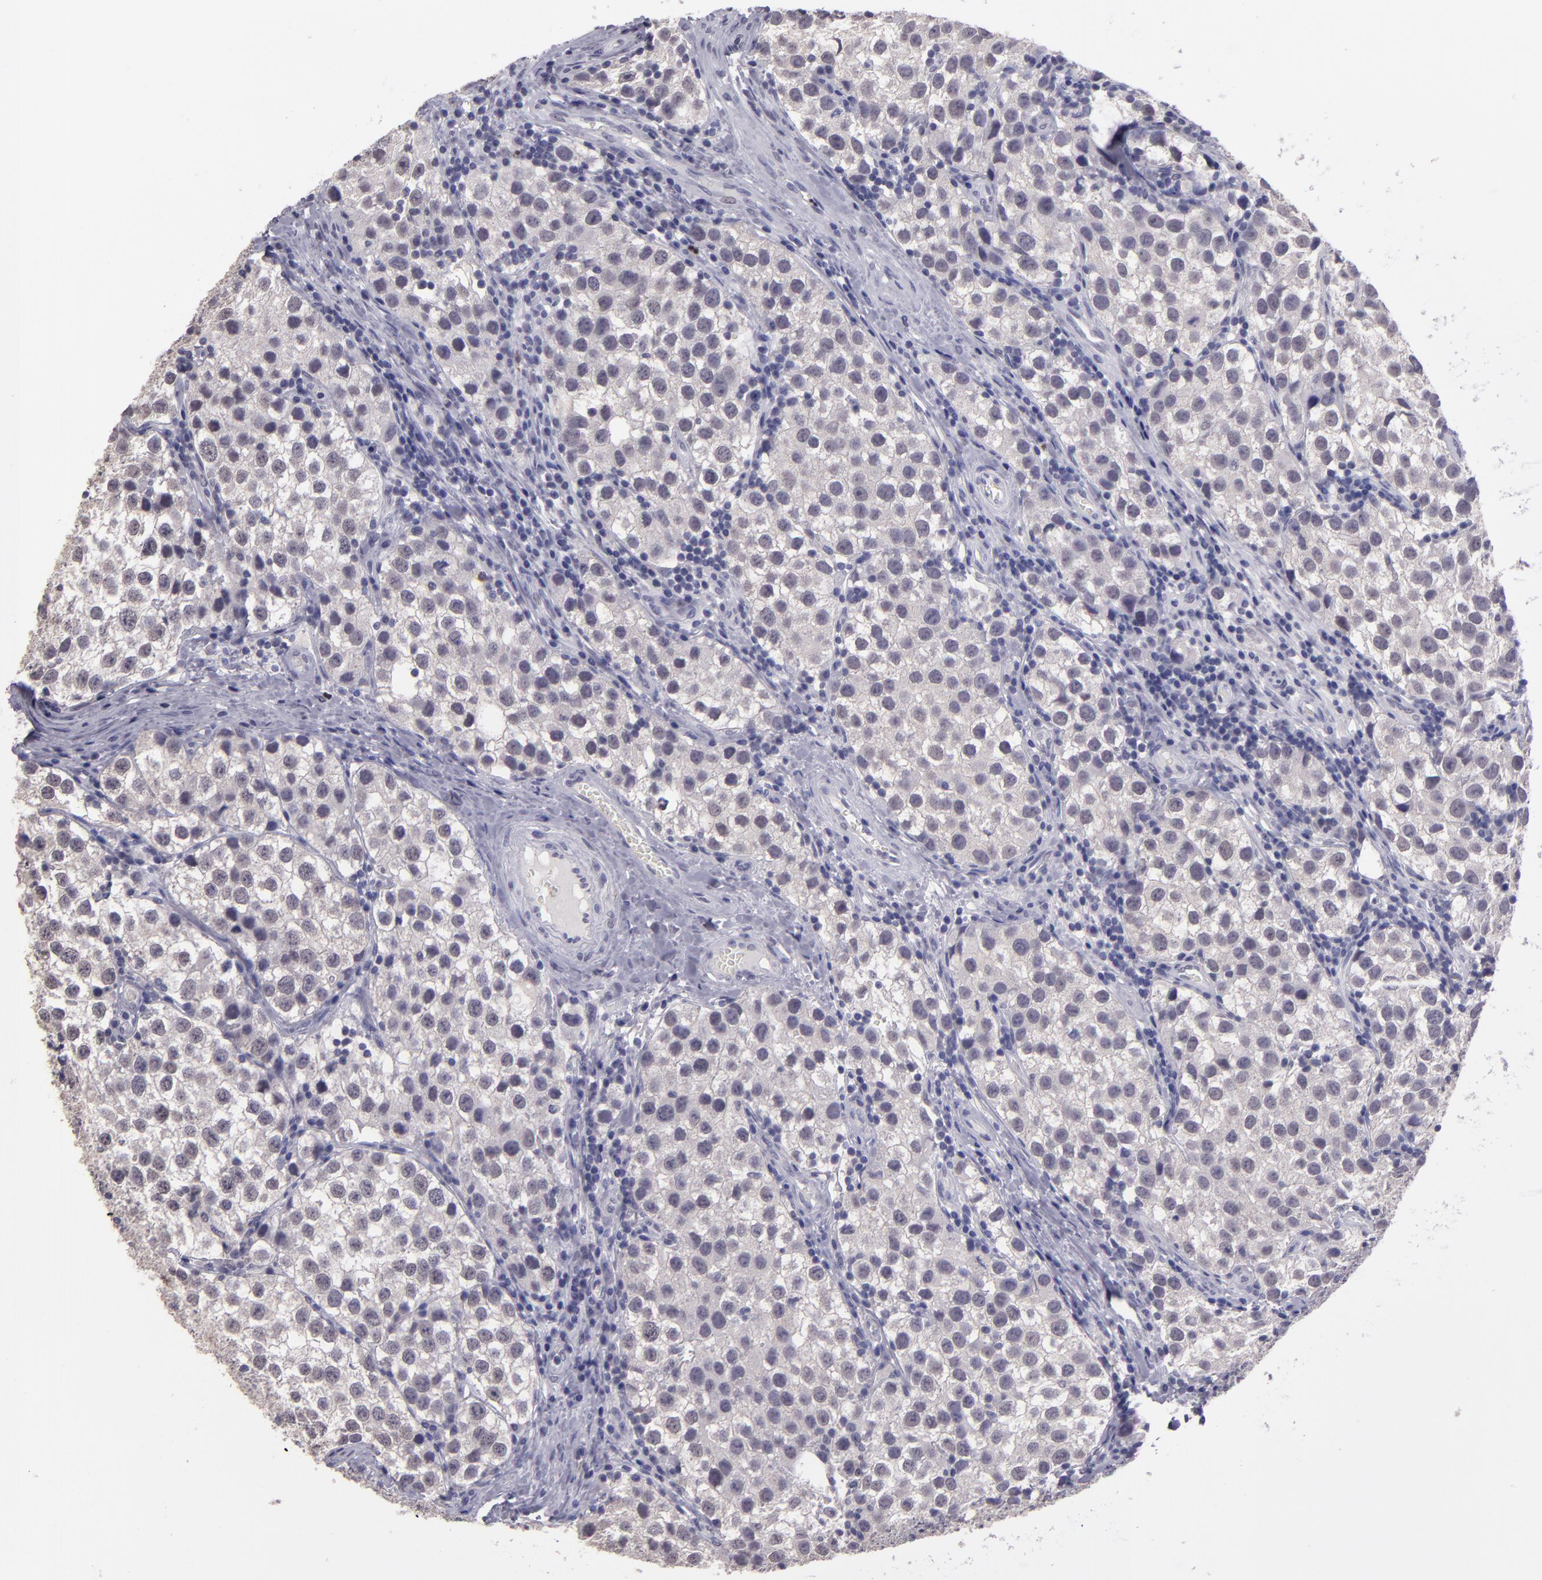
{"staining": {"intensity": "negative", "quantity": "none", "location": "none"}, "tissue": "testis cancer", "cell_type": "Tumor cells", "image_type": "cancer", "snomed": [{"axis": "morphology", "description": "Seminoma, NOS"}, {"axis": "topography", "description": "Testis"}], "caption": "Immunohistochemistry (IHC) micrograph of human testis cancer (seminoma) stained for a protein (brown), which displays no positivity in tumor cells.", "gene": "CEBPE", "patient": {"sex": "male", "age": 39}}